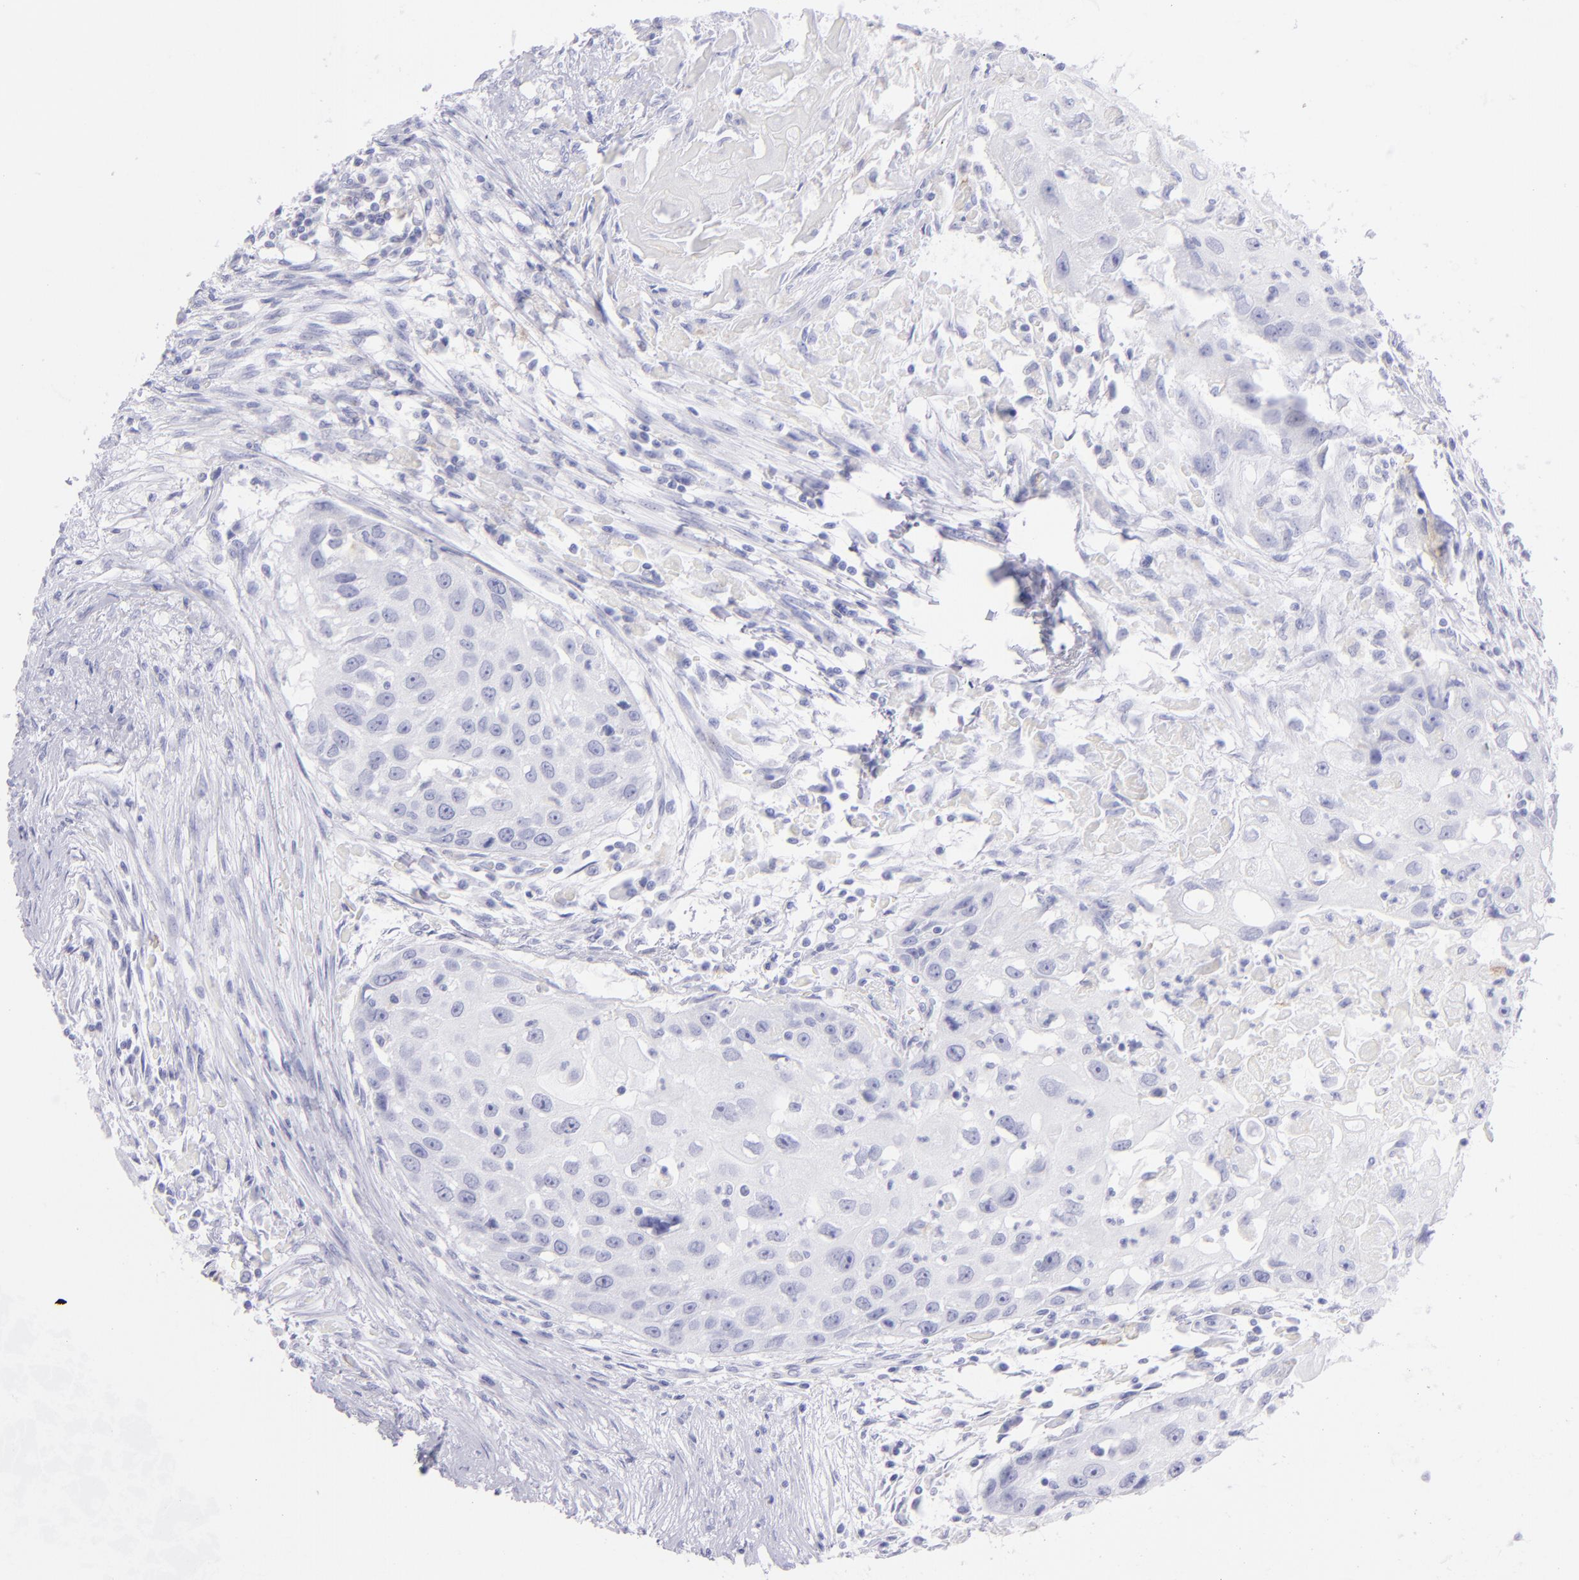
{"staining": {"intensity": "negative", "quantity": "none", "location": "none"}, "tissue": "head and neck cancer", "cell_type": "Tumor cells", "image_type": "cancer", "snomed": [{"axis": "morphology", "description": "Squamous cell carcinoma, NOS"}, {"axis": "topography", "description": "Head-Neck"}], "caption": "Immunohistochemistry (IHC) of squamous cell carcinoma (head and neck) exhibits no staining in tumor cells.", "gene": "CD72", "patient": {"sex": "male", "age": 64}}